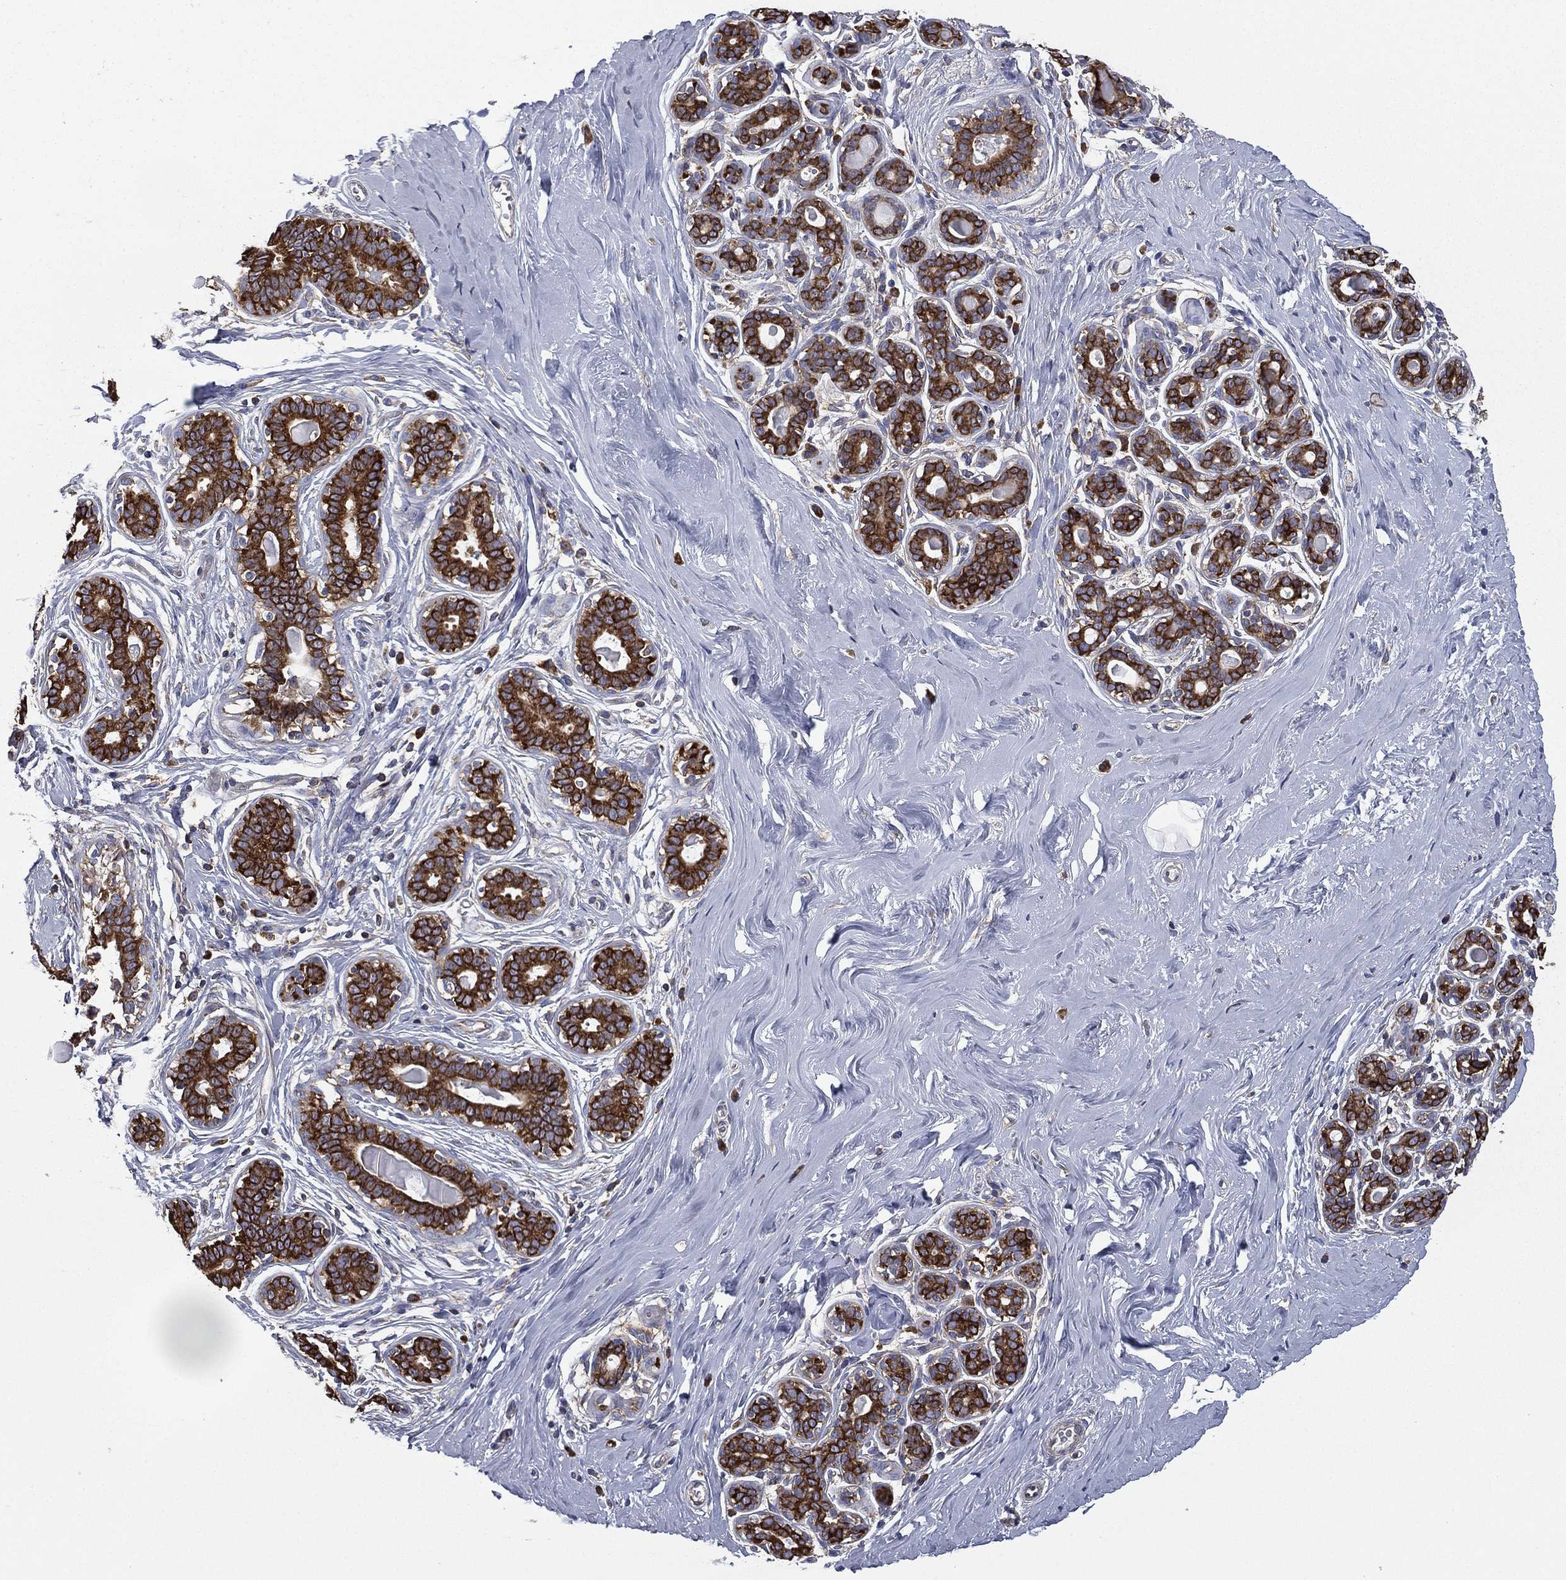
{"staining": {"intensity": "negative", "quantity": "none", "location": "none"}, "tissue": "breast", "cell_type": "Adipocytes", "image_type": "normal", "snomed": [{"axis": "morphology", "description": "Normal tissue, NOS"}, {"axis": "topography", "description": "Skin"}, {"axis": "topography", "description": "Breast"}], "caption": "DAB (3,3'-diaminobenzidine) immunohistochemical staining of normal human breast displays no significant expression in adipocytes. (Brightfield microscopy of DAB (3,3'-diaminobenzidine) immunohistochemistry (IHC) at high magnification).", "gene": "FARSA", "patient": {"sex": "female", "age": 43}}